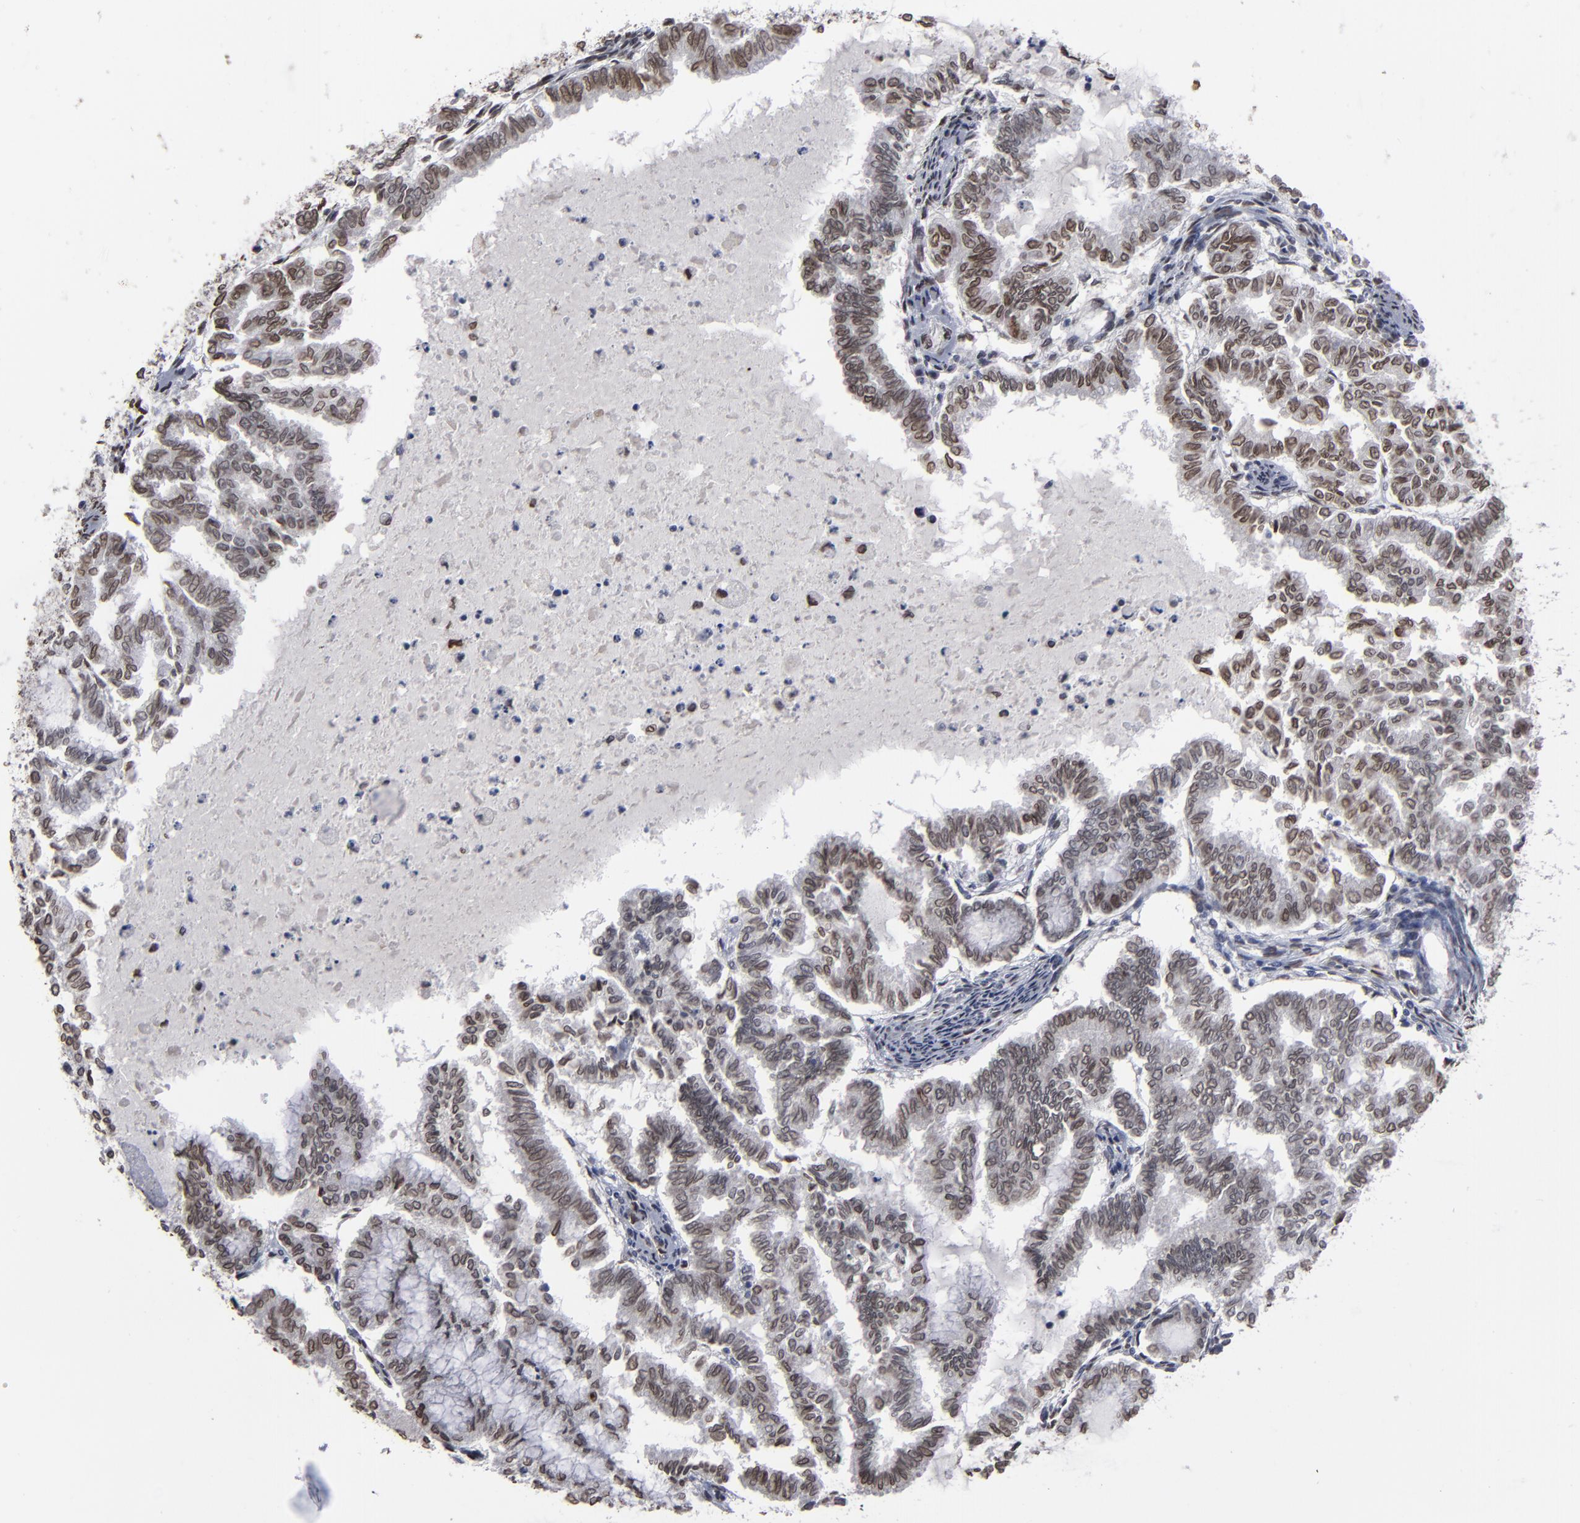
{"staining": {"intensity": "moderate", "quantity": "<25%", "location": "nuclear"}, "tissue": "endometrial cancer", "cell_type": "Tumor cells", "image_type": "cancer", "snomed": [{"axis": "morphology", "description": "Adenocarcinoma, NOS"}, {"axis": "topography", "description": "Endometrium"}], "caption": "A micrograph showing moderate nuclear staining in about <25% of tumor cells in adenocarcinoma (endometrial), as visualized by brown immunohistochemical staining.", "gene": "BAZ1A", "patient": {"sex": "female", "age": 79}}